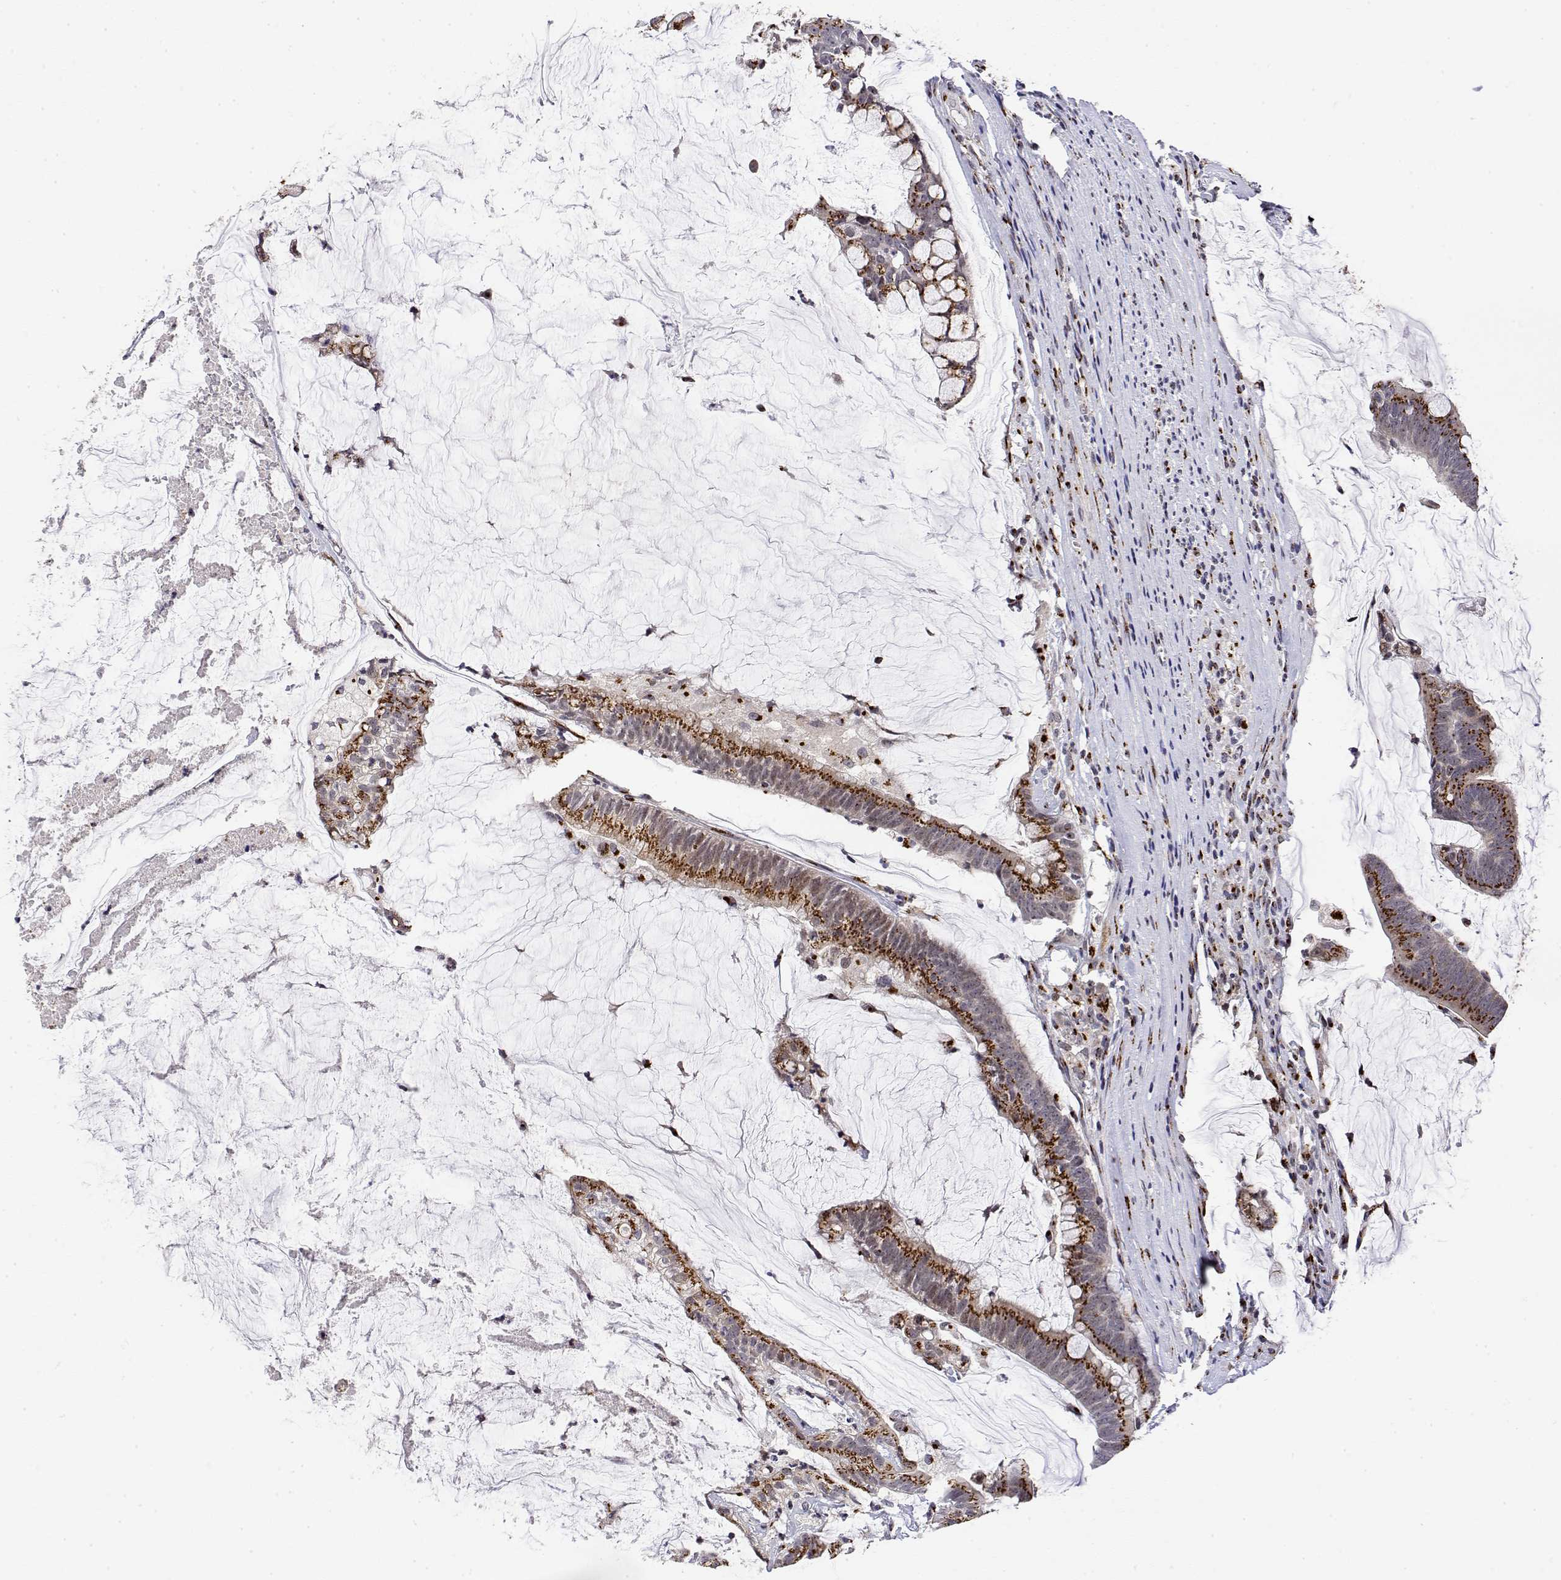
{"staining": {"intensity": "strong", "quantity": ">75%", "location": "cytoplasmic/membranous"}, "tissue": "colorectal cancer", "cell_type": "Tumor cells", "image_type": "cancer", "snomed": [{"axis": "morphology", "description": "Adenocarcinoma, NOS"}, {"axis": "topography", "description": "Colon"}], "caption": "Strong cytoplasmic/membranous protein positivity is appreciated in about >75% of tumor cells in colorectal adenocarcinoma. (DAB IHC, brown staining for protein, blue staining for nuclei).", "gene": "YIPF3", "patient": {"sex": "male", "age": 62}}